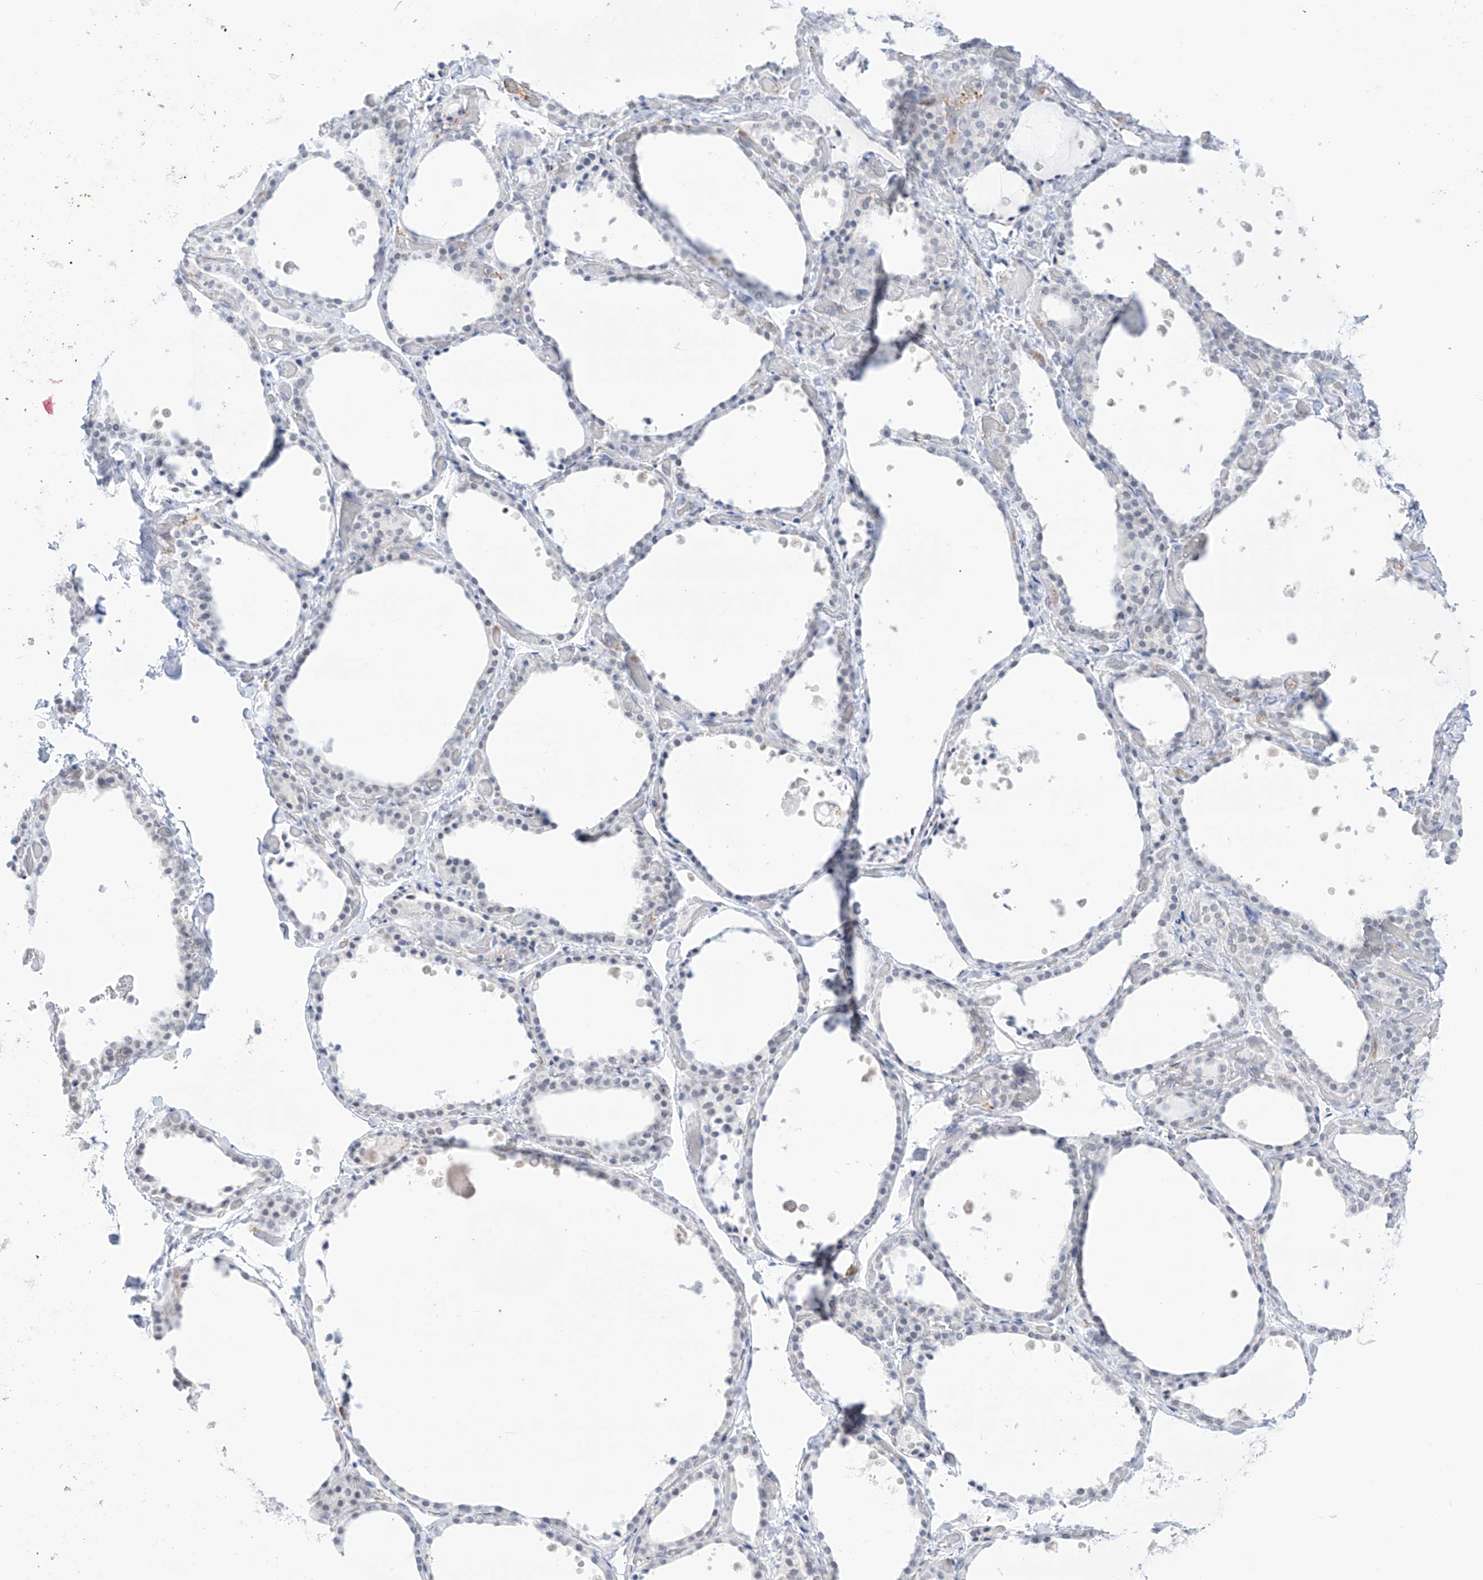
{"staining": {"intensity": "negative", "quantity": "none", "location": "none"}, "tissue": "thyroid gland", "cell_type": "Glandular cells", "image_type": "normal", "snomed": [{"axis": "morphology", "description": "Normal tissue, NOS"}, {"axis": "topography", "description": "Thyroid gland"}], "caption": "Immunohistochemistry (IHC) histopathology image of normal human thyroid gland stained for a protein (brown), which exhibits no staining in glandular cells.", "gene": "TBXAS1", "patient": {"sex": "female", "age": 44}}